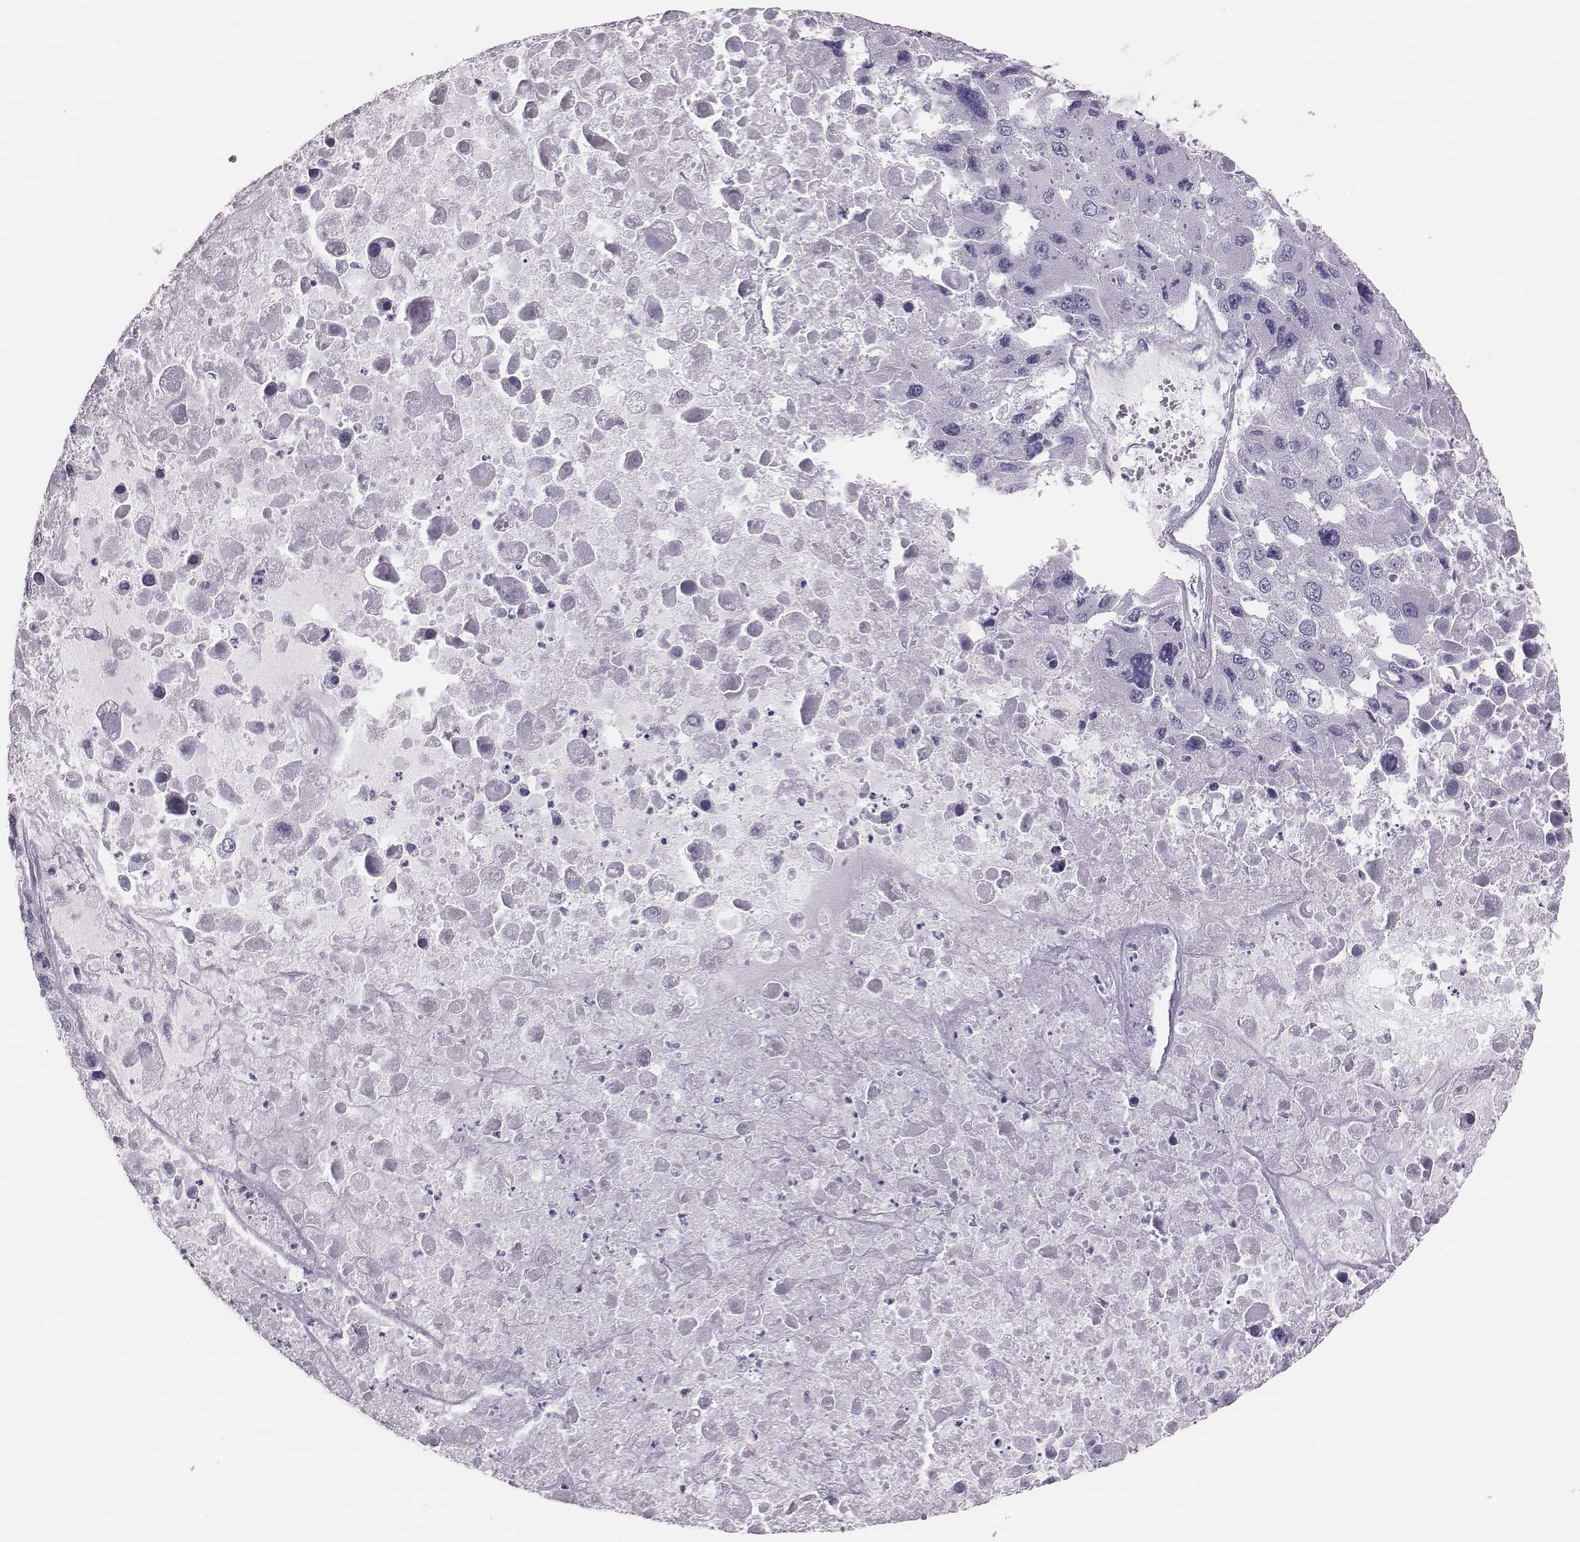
{"staining": {"intensity": "negative", "quantity": "none", "location": "none"}, "tissue": "liver cancer", "cell_type": "Tumor cells", "image_type": "cancer", "snomed": [{"axis": "morphology", "description": "Carcinoma, Hepatocellular, NOS"}, {"axis": "topography", "description": "Liver"}], "caption": "IHC image of neoplastic tissue: human liver cancer (hepatocellular carcinoma) stained with DAB (3,3'-diaminobenzidine) demonstrates no significant protein positivity in tumor cells.", "gene": "H1-6", "patient": {"sex": "female", "age": 41}}